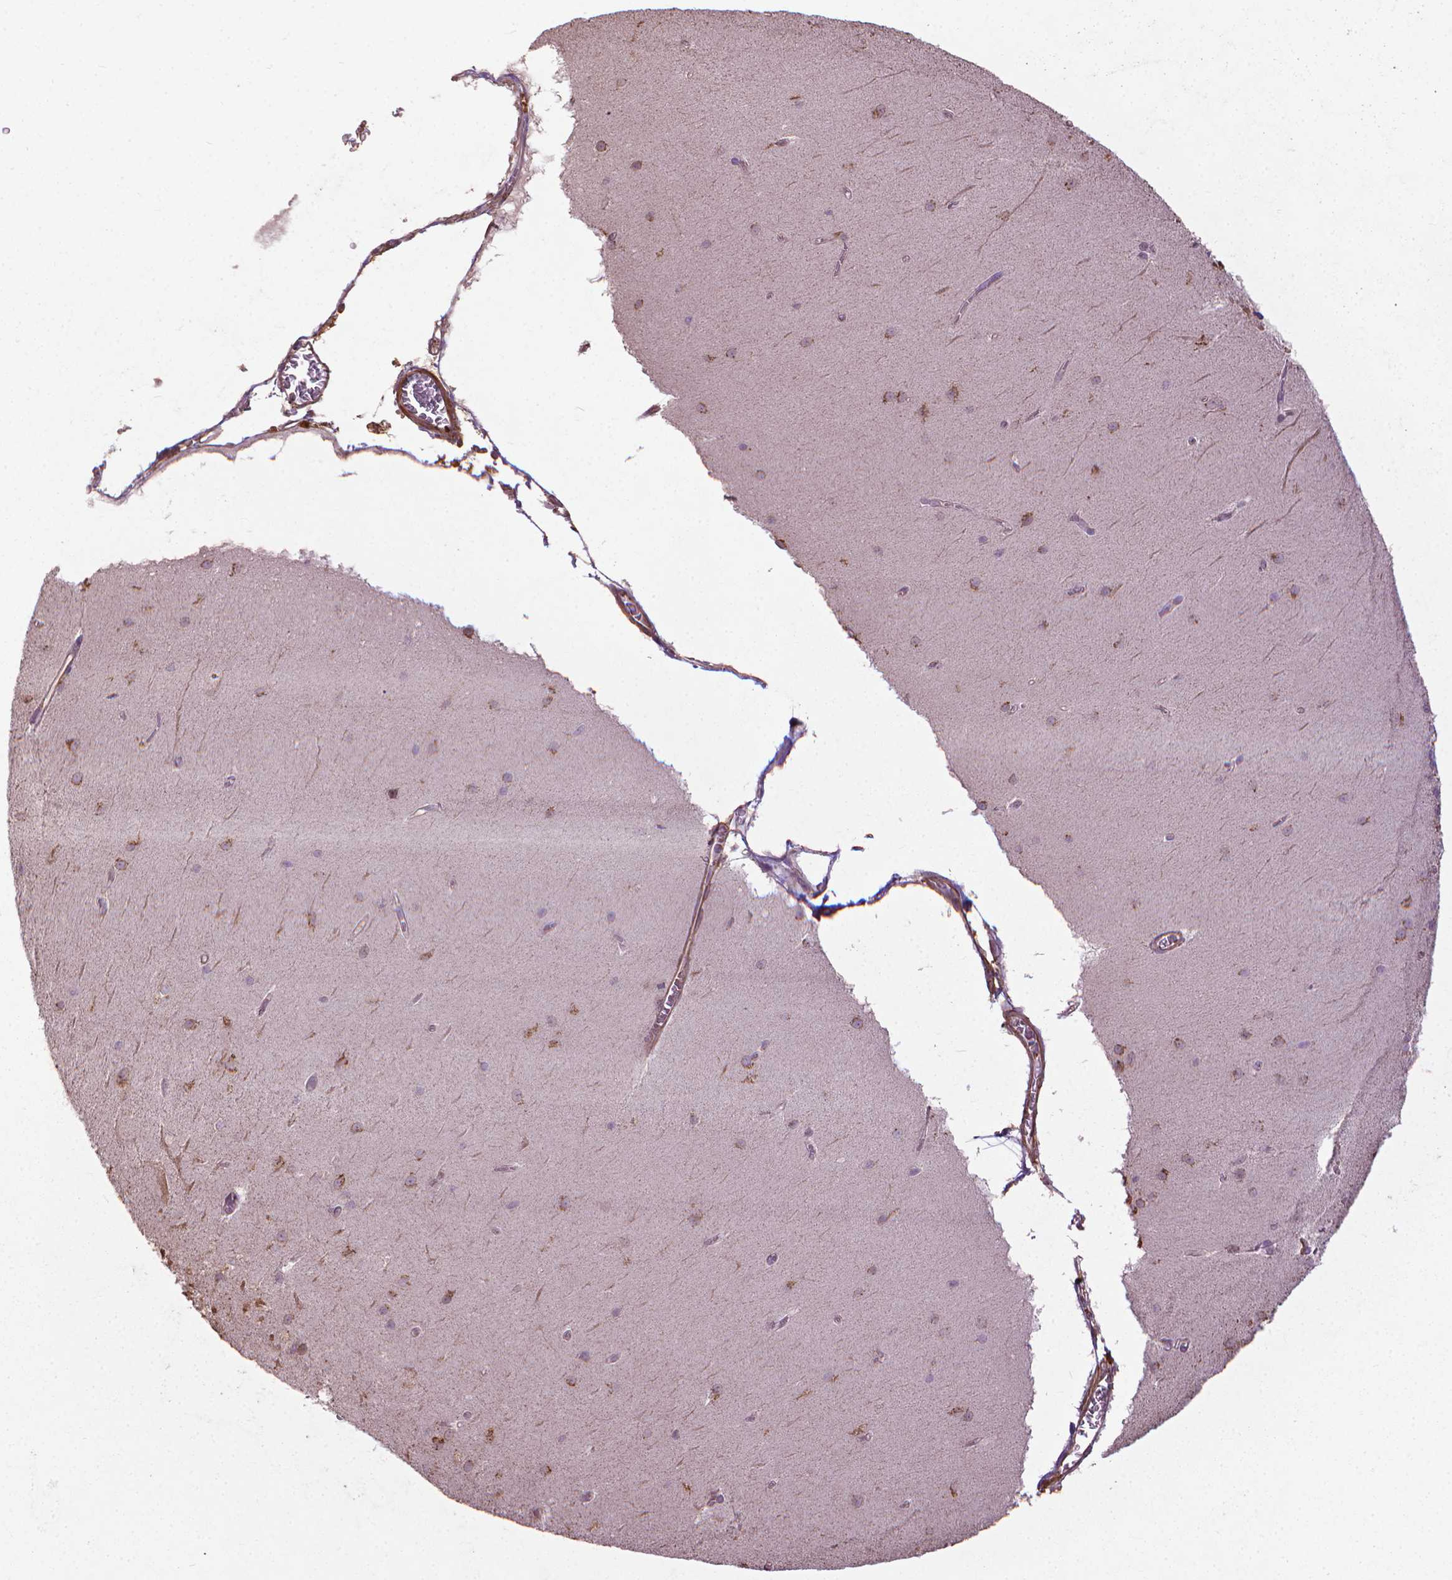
{"staining": {"intensity": "negative", "quantity": "none", "location": "none"}, "tissue": "cerebellum", "cell_type": "Cells in granular layer", "image_type": "normal", "snomed": [{"axis": "morphology", "description": "Normal tissue, NOS"}, {"axis": "topography", "description": "Cerebellum"}], "caption": "Photomicrograph shows no protein staining in cells in granular layer of benign cerebellum.", "gene": "GAS1", "patient": {"sex": "female", "age": 19}}